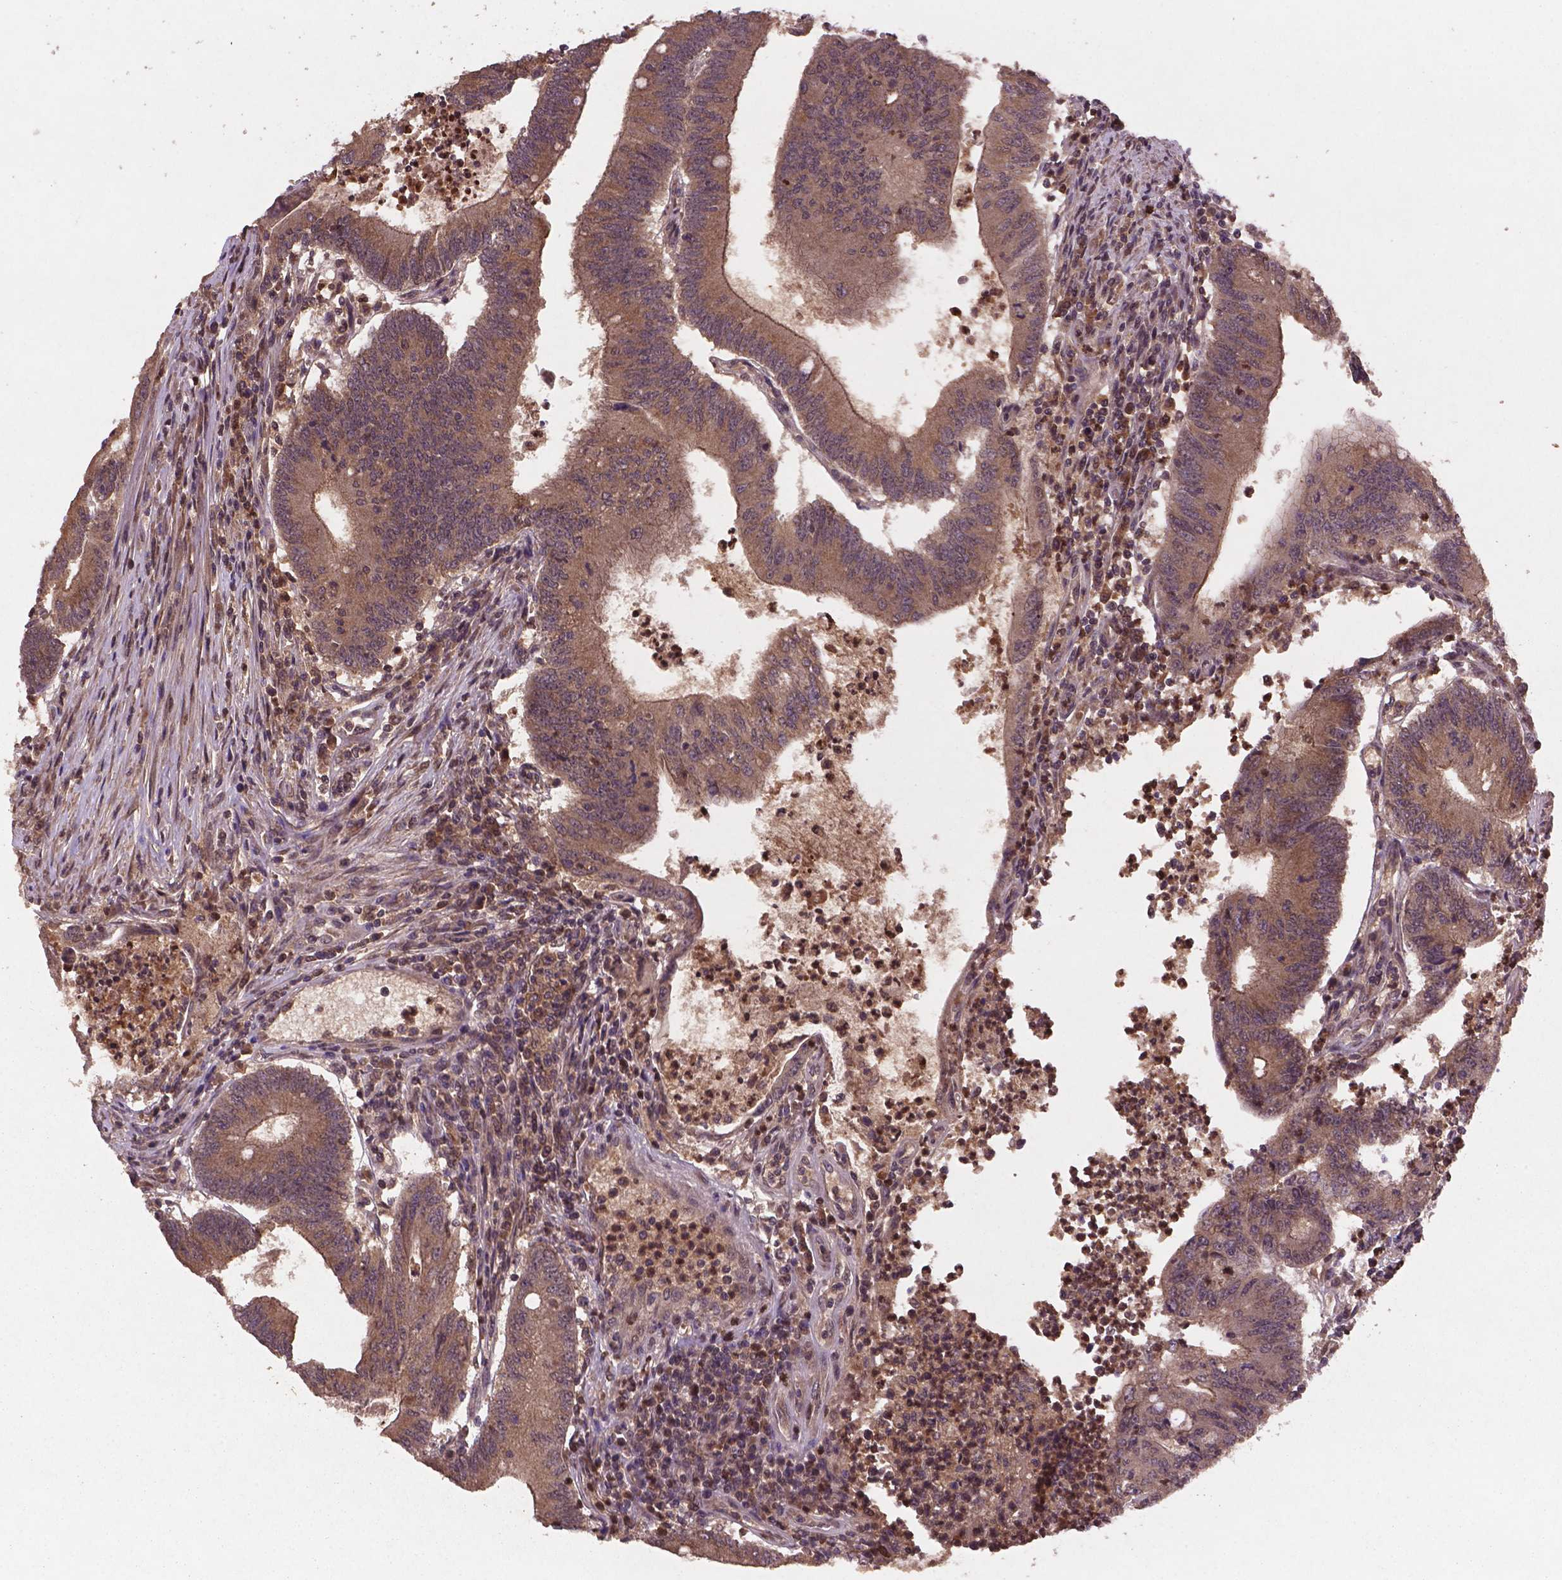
{"staining": {"intensity": "moderate", "quantity": ">75%", "location": "cytoplasmic/membranous"}, "tissue": "colorectal cancer", "cell_type": "Tumor cells", "image_type": "cancer", "snomed": [{"axis": "morphology", "description": "Adenocarcinoma, NOS"}, {"axis": "topography", "description": "Colon"}], "caption": "A medium amount of moderate cytoplasmic/membranous staining is present in approximately >75% of tumor cells in colorectal cancer tissue.", "gene": "NIPAL2", "patient": {"sex": "female", "age": 70}}